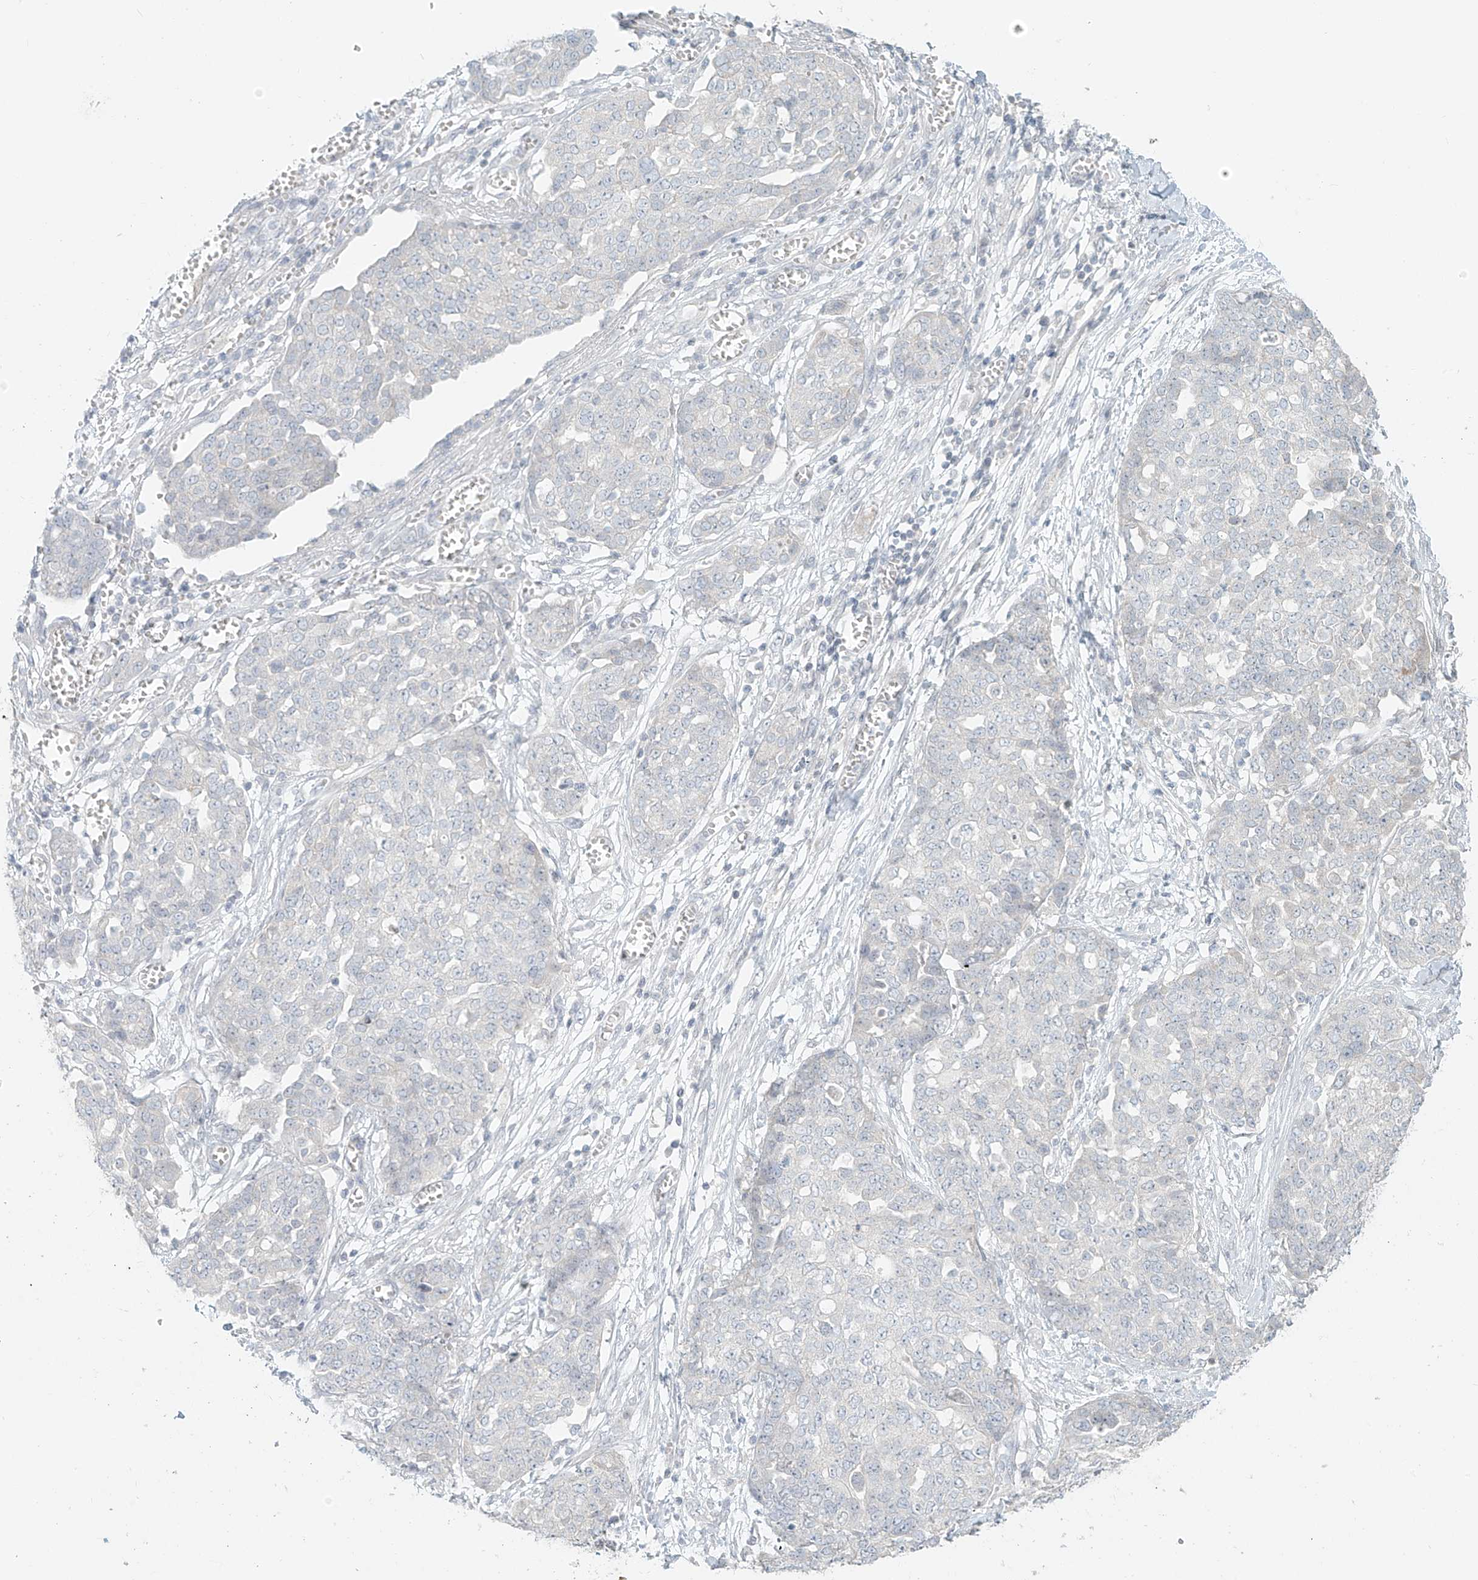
{"staining": {"intensity": "negative", "quantity": "none", "location": "none"}, "tissue": "ovarian cancer", "cell_type": "Tumor cells", "image_type": "cancer", "snomed": [{"axis": "morphology", "description": "Cystadenocarcinoma, serous, NOS"}, {"axis": "topography", "description": "Soft tissue"}, {"axis": "topography", "description": "Ovary"}], "caption": "High power microscopy photomicrograph of an IHC micrograph of ovarian serous cystadenocarcinoma, revealing no significant expression in tumor cells. Nuclei are stained in blue.", "gene": "OSBPL7", "patient": {"sex": "female", "age": 57}}